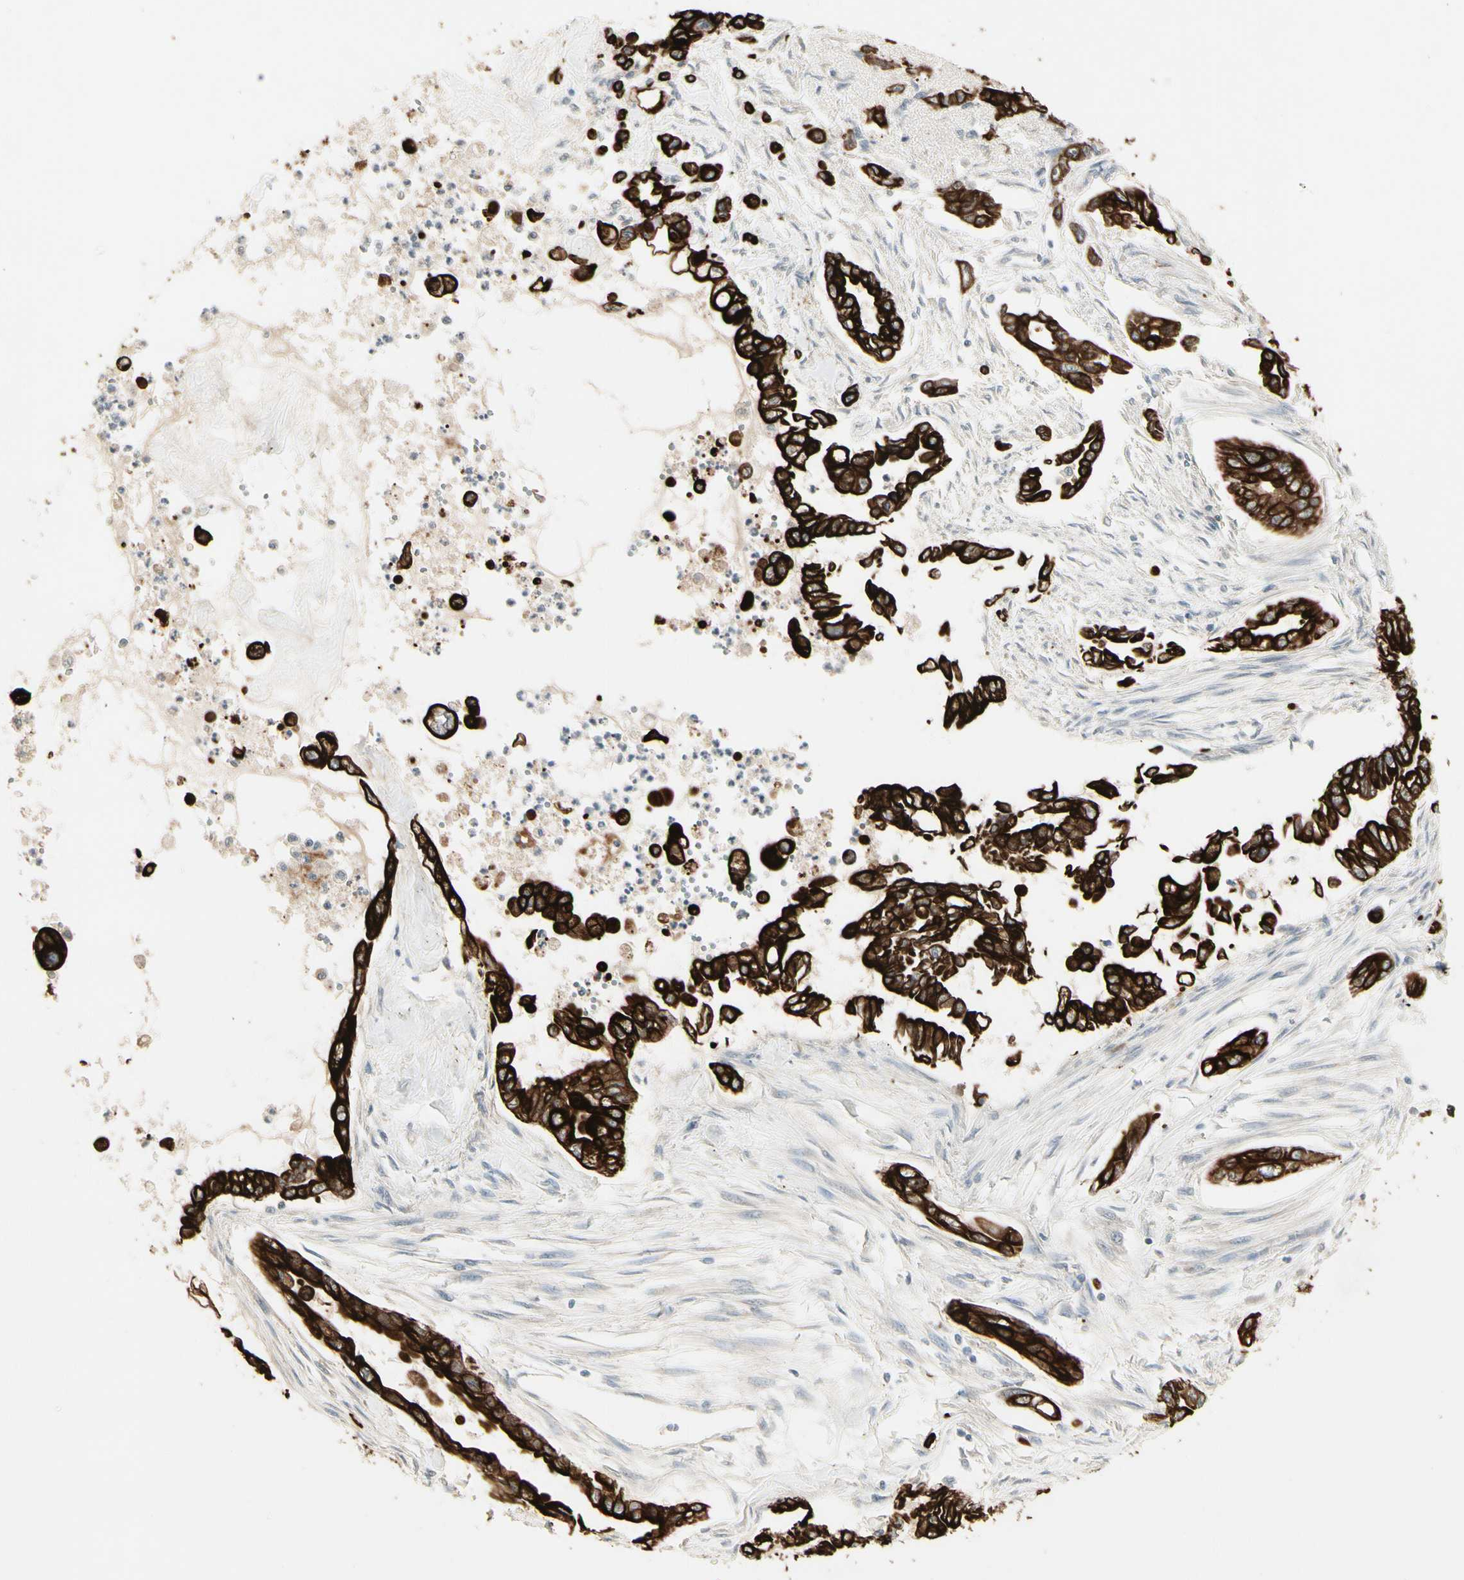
{"staining": {"intensity": "strong", "quantity": ">75%", "location": "cytoplasmic/membranous"}, "tissue": "pancreatic cancer", "cell_type": "Tumor cells", "image_type": "cancer", "snomed": [{"axis": "morphology", "description": "Normal tissue, NOS"}, {"axis": "topography", "description": "Pancreas"}], "caption": "Pancreatic cancer stained with IHC displays strong cytoplasmic/membranous expression in about >75% of tumor cells.", "gene": "SKIL", "patient": {"sex": "male", "age": 42}}